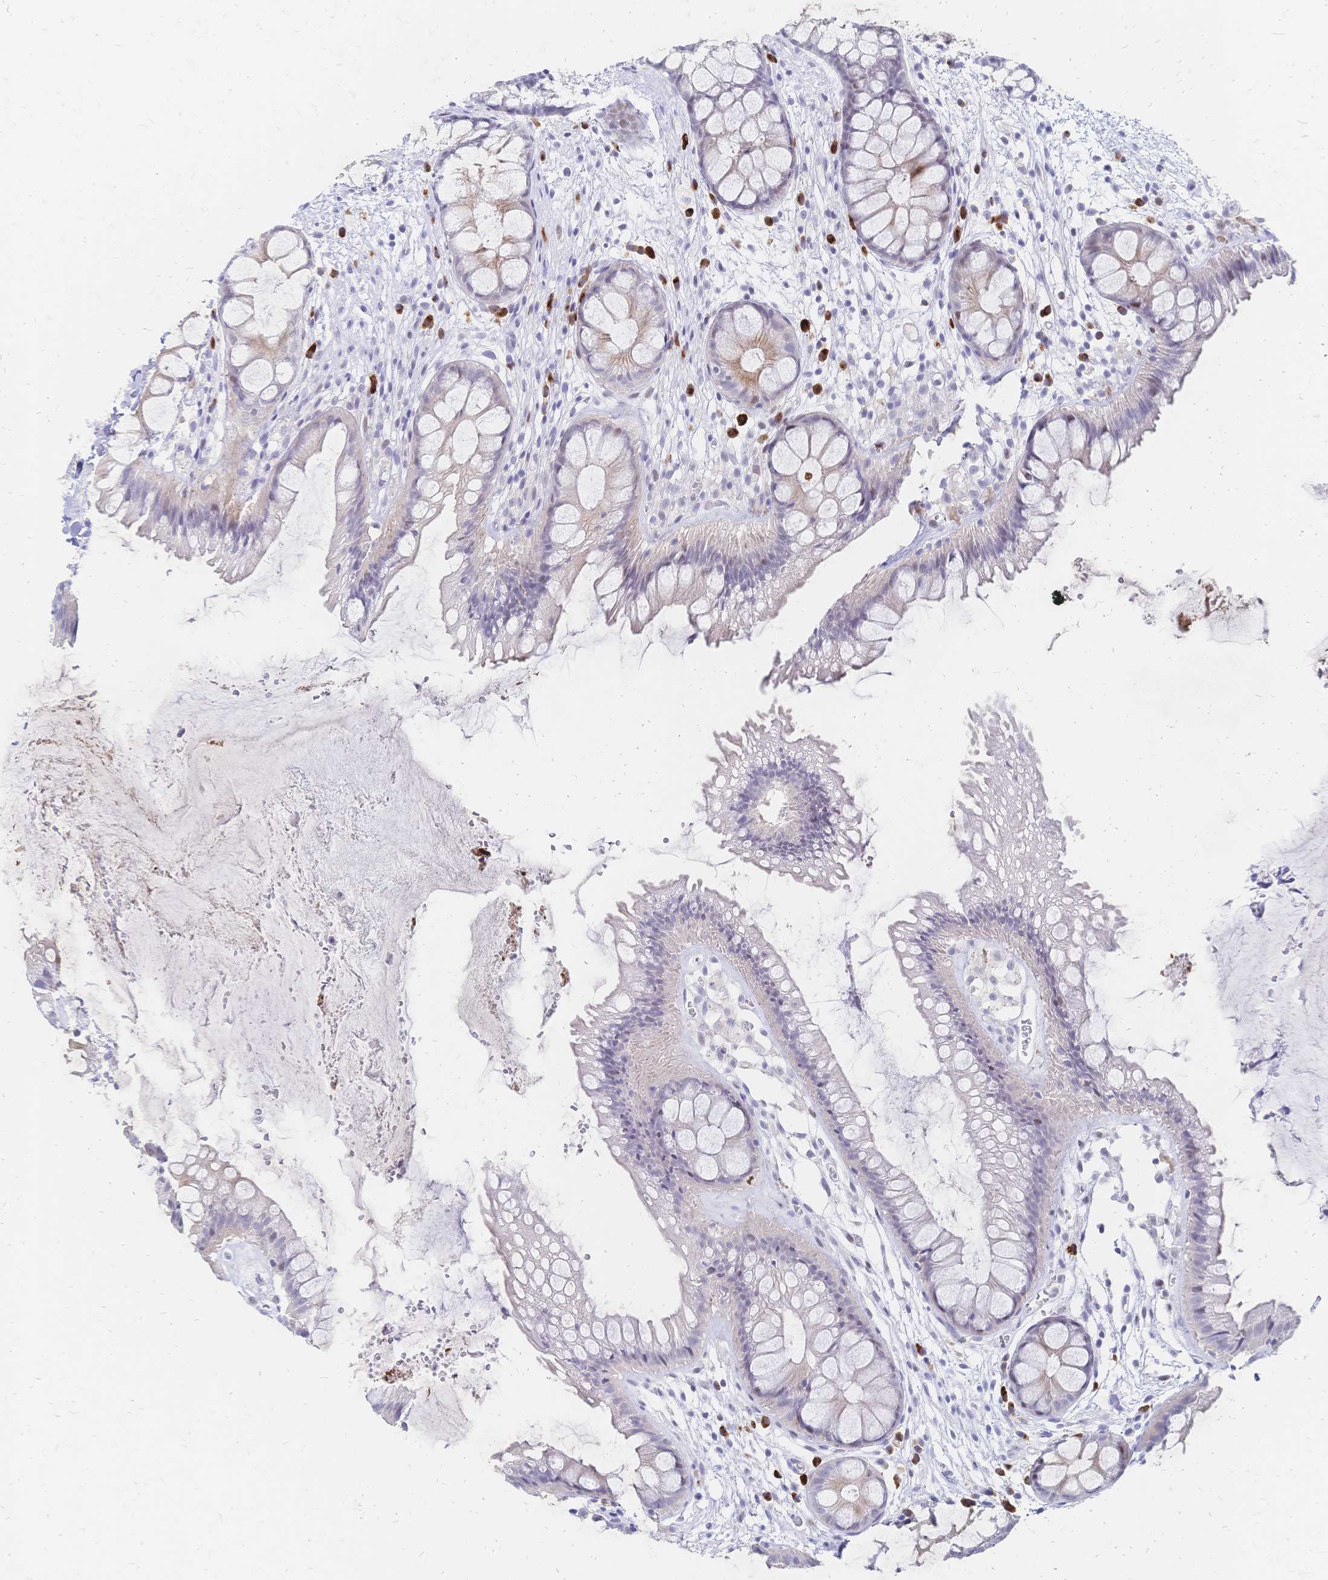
{"staining": {"intensity": "moderate", "quantity": "<25%", "location": "cytoplasmic/membranous"}, "tissue": "rectum", "cell_type": "Glandular cells", "image_type": "normal", "snomed": [{"axis": "morphology", "description": "Normal tissue, NOS"}, {"axis": "topography", "description": "Rectum"}], "caption": "Rectum stained with DAB immunohistochemistry reveals low levels of moderate cytoplasmic/membranous positivity in approximately <25% of glandular cells.", "gene": "PSORS1C2", "patient": {"sex": "female", "age": 62}}